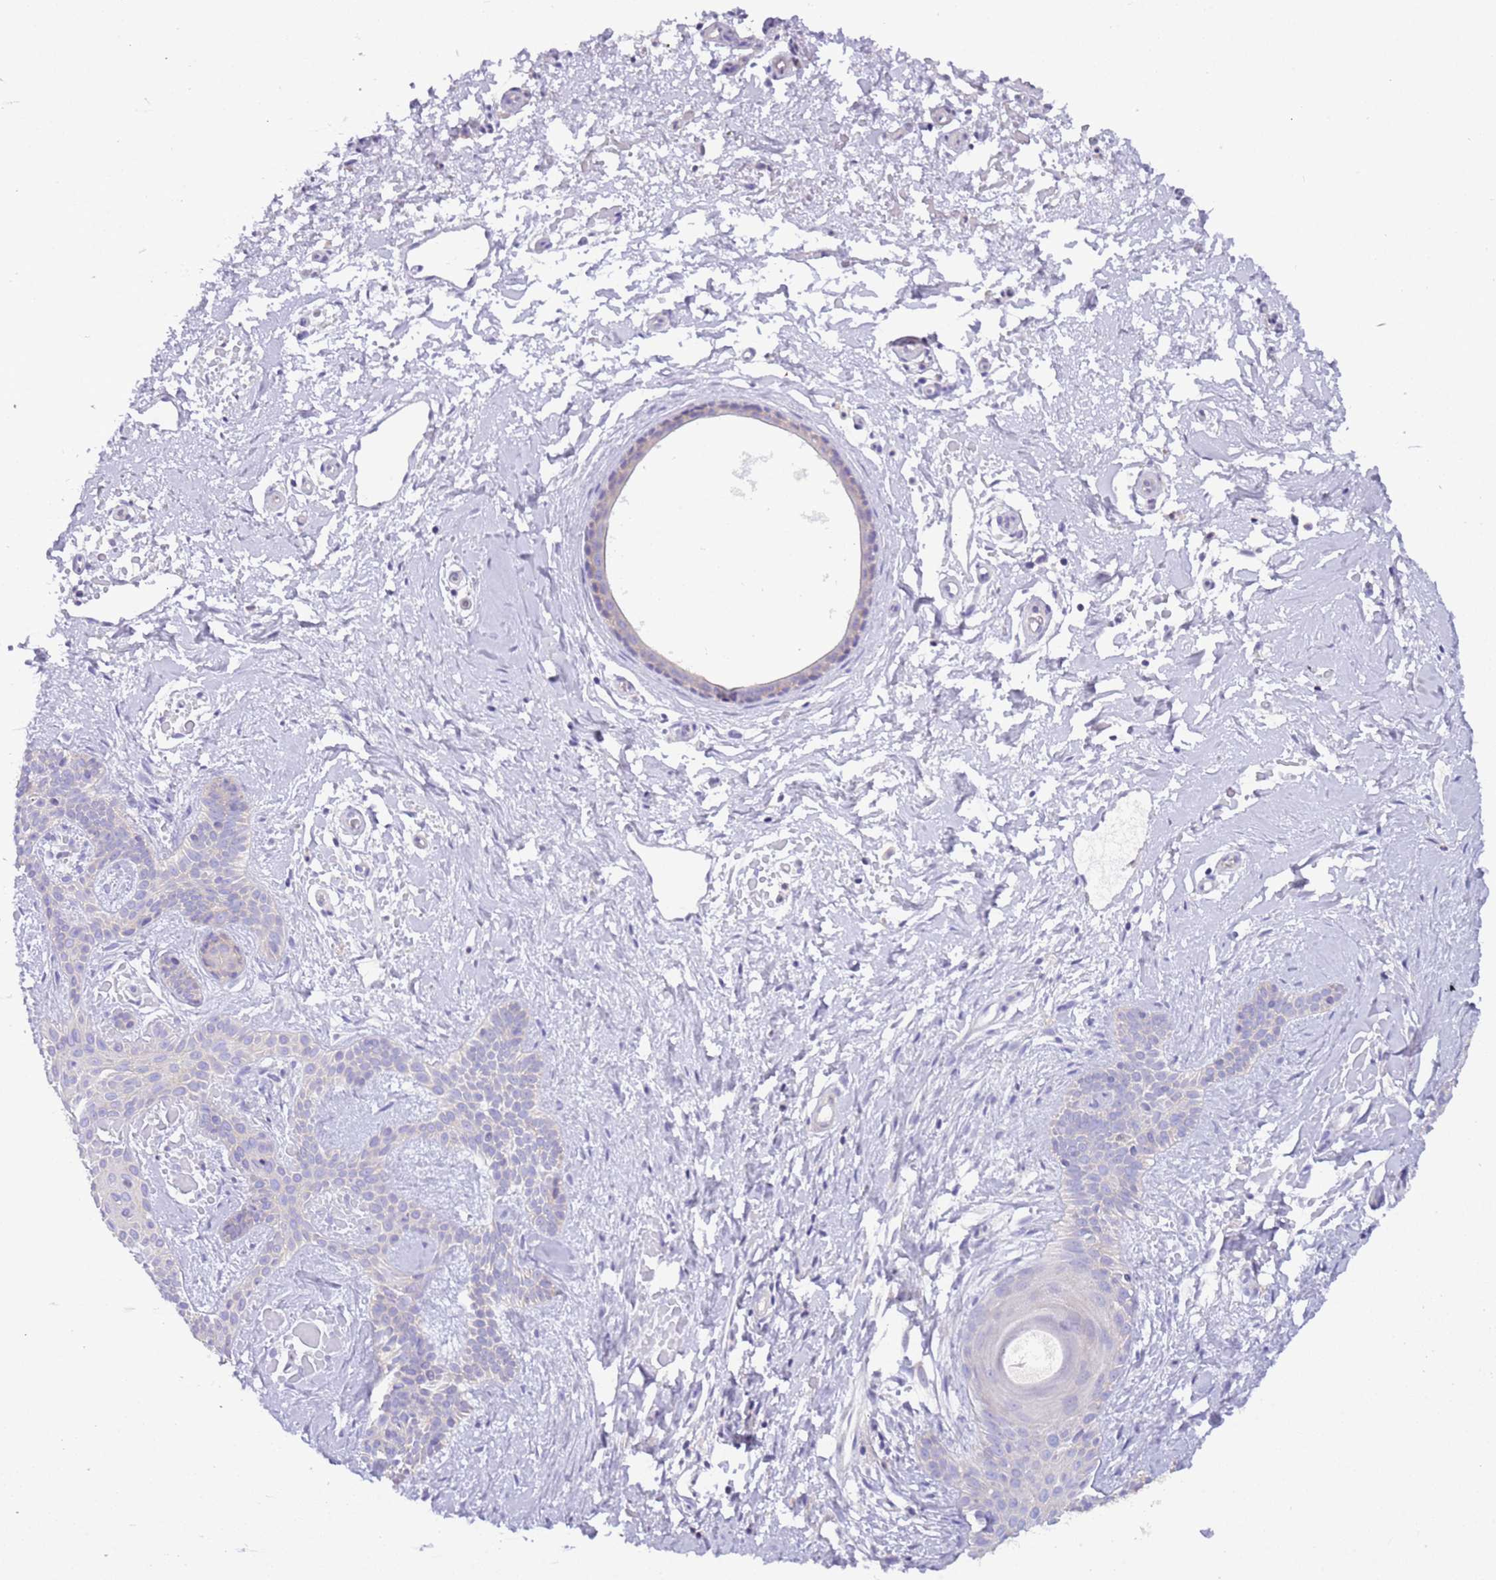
{"staining": {"intensity": "negative", "quantity": "none", "location": "none"}, "tissue": "skin cancer", "cell_type": "Tumor cells", "image_type": "cancer", "snomed": [{"axis": "morphology", "description": "Basal cell carcinoma"}, {"axis": "topography", "description": "Skin"}], "caption": "This is an immunohistochemistry (IHC) histopathology image of skin cancer (basal cell carcinoma). There is no staining in tumor cells.", "gene": "STIP1", "patient": {"sex": "male", "age": 78}}